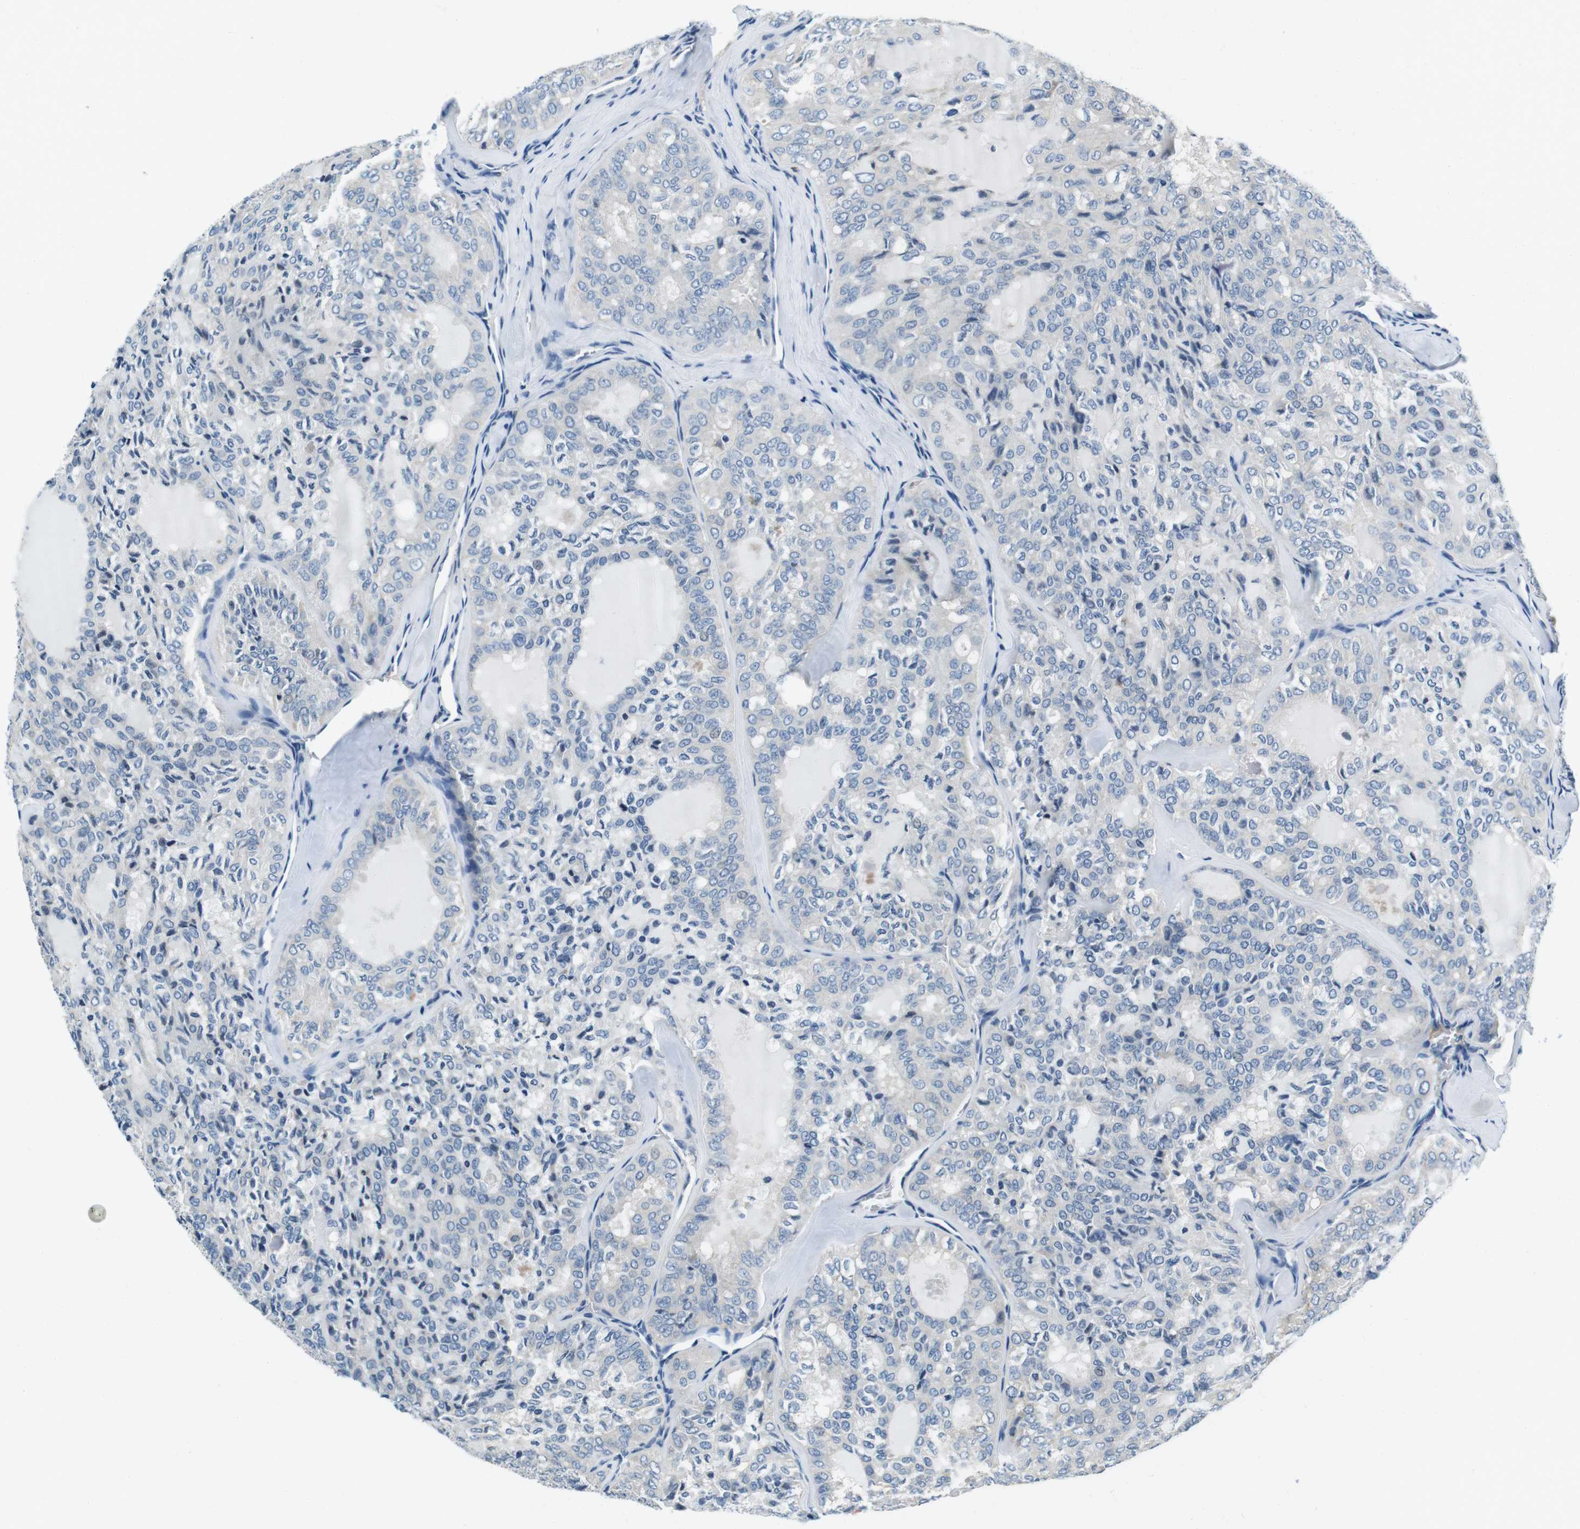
{"staining": {"intensity": "negative", "quantity": "none", "location": "none"}, "tissue": "thyroid cancer", "cell_type": "Tumor cells", "image_type": "cancer", "snomed": [{"axis": "morphology", "description": "Follicular adenoma carcinoma, NOS"}, {"axis": "topography", "description": "Thyroid gland"}], "caption": "This is an immunohistochemistry image of human thyroid cancer. There is no expression in tumor cells.", "gene": "KCNJ5", "patient": {"sex": "male", "age": 75}}